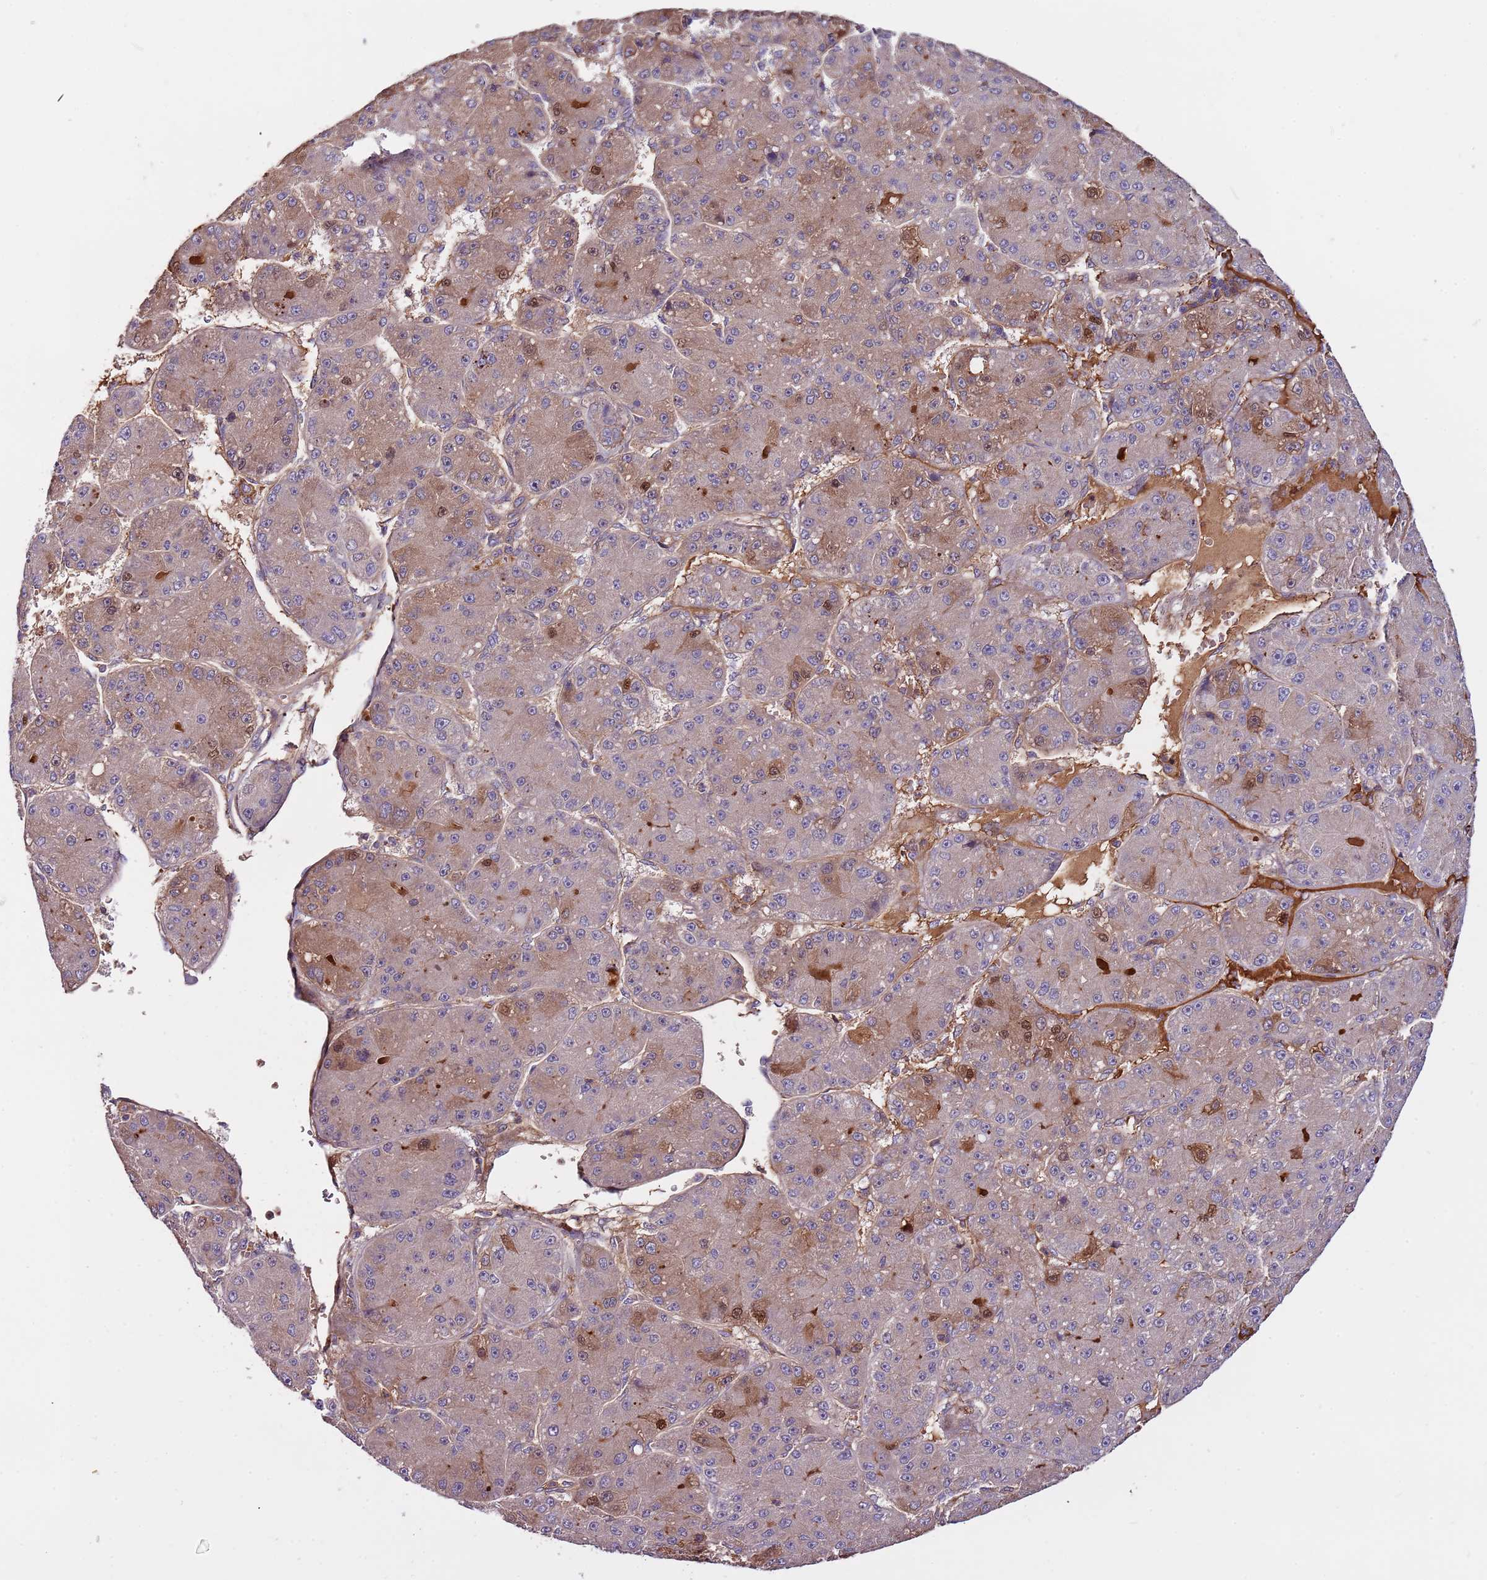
{"staining": {"intensity": "moderate", "quantity": "<25%", "location": "cytoplasmic/membranous,nuclear"}, "tissue": "liver cancer", "cell_type": "Tumor cells", "image_type": "cancer", "snomed": [{"axis": "morphology", "description": "Carcinoma, Hepatocellular, NOS"}, {"axis": "topography", "description": "Liver"}], "caption": "IHC (DAB) staining of human liver cancer (hepatocellular carcinoma) reveals moderate cytoplasmic/membranous and nuclear protein positivity in approximately <25% of tumor cells. Immunohistochemistry (ihc) stains the protein in brown and the nuclei are stained blue.", "gene": "DENR", "patient": {"sex": "male", "age": 67}}